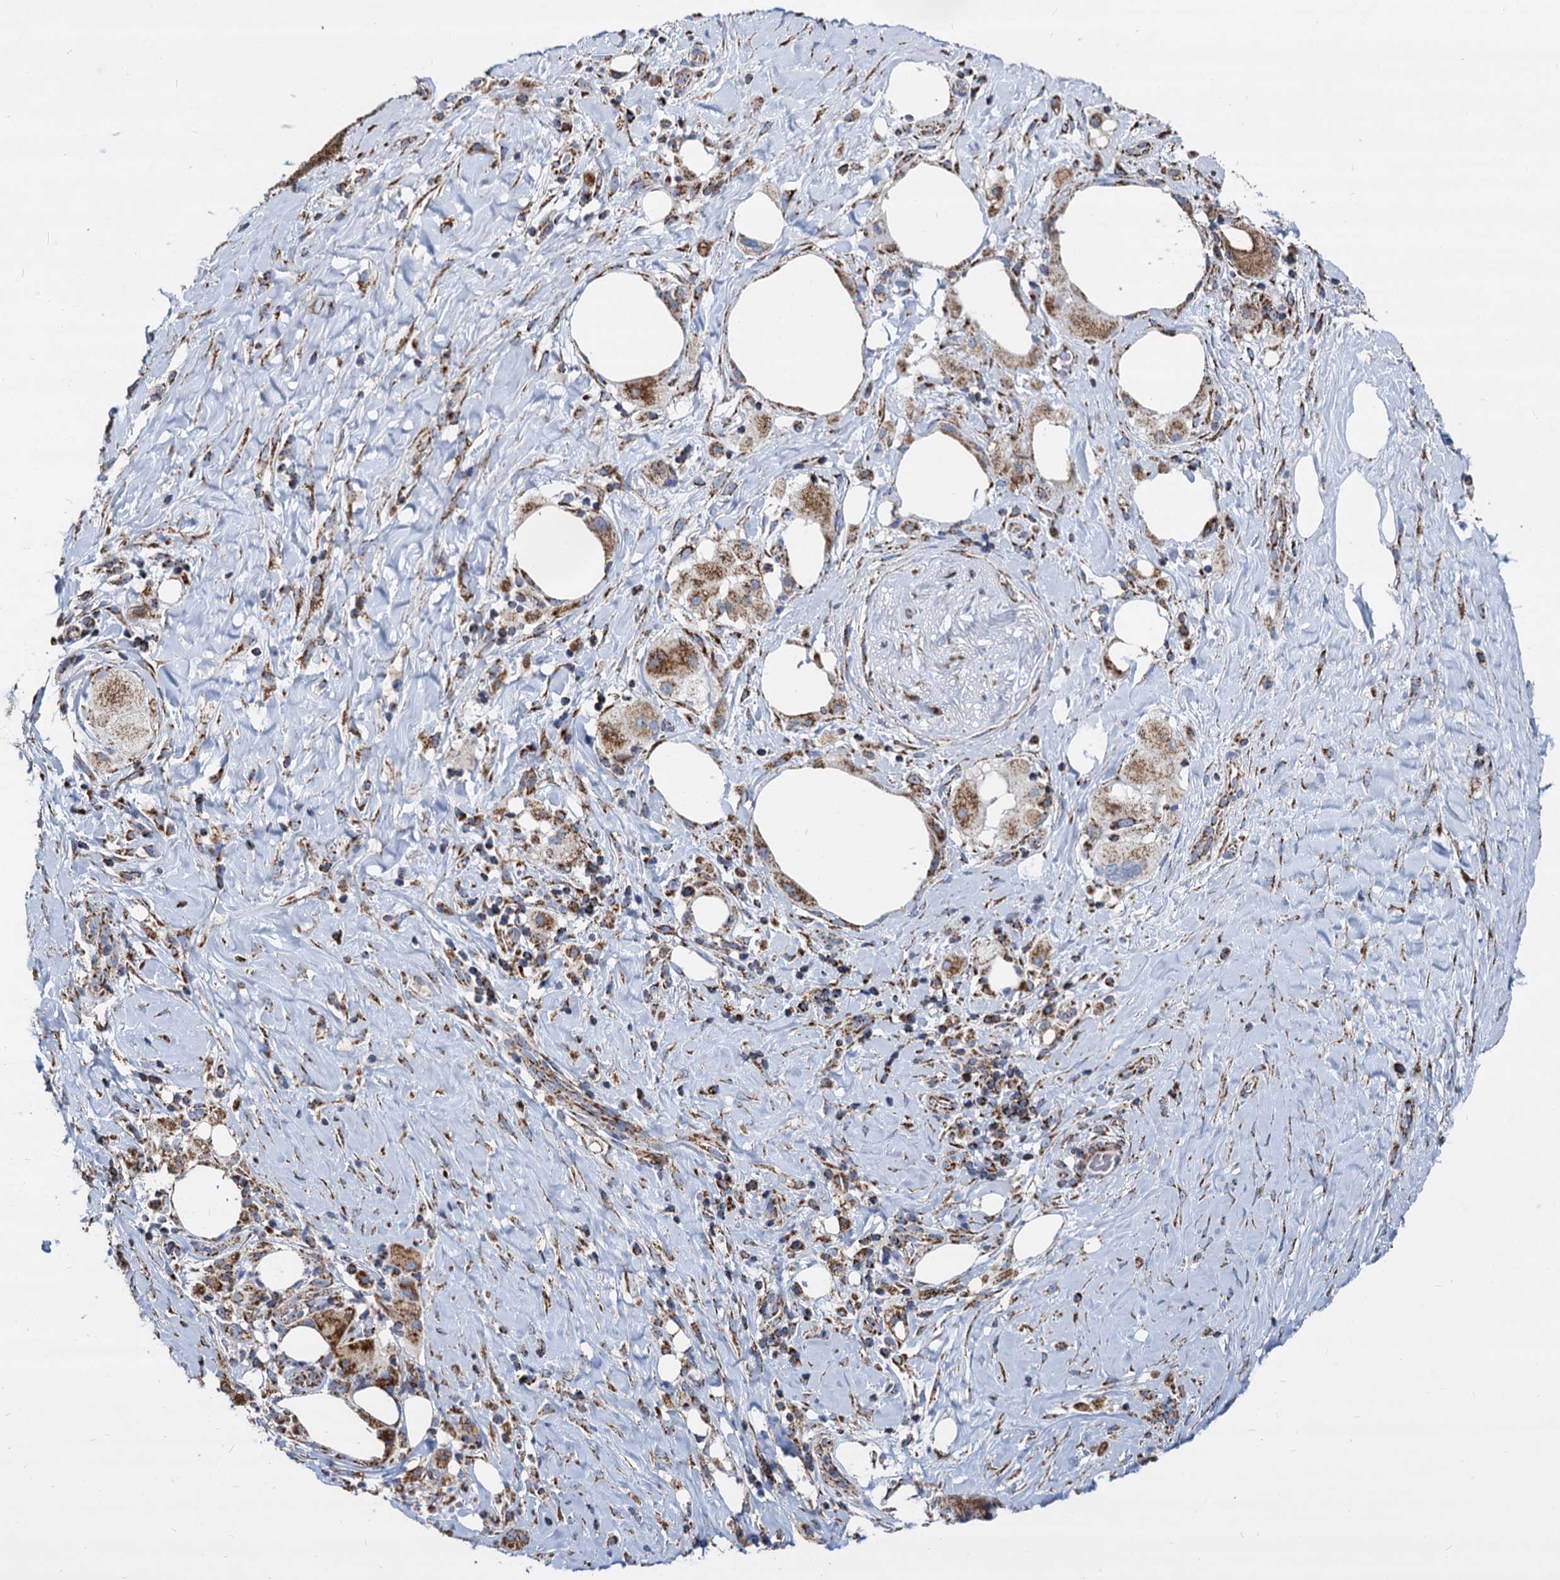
{"staining": {"intensity": "moderate", "quantity": ">75%", "location": "cytoplasmic/membranous"}, "tissue": "pancreatic cancer", "cell_type": "Tumor cells", "image_type": "cancer", "snomed": [{"axis": "morphology", "description": "Adenocarcinoma, NOS"}, {"axis": "topography", "description": "Pancreas"}], "caption": "A high-resolution photomicrograph shows immunohistochemistry staining of pancreatic cancer (adenocarcinoma), which exhibits moderate cytoplasmic/membranous expression in about >75% of tumor cells. The staining was performed using DAB, with brown indicating positive protein expression. Nuclei are stained blue with hematoxylin.", "gene": "TIMM10", "patient": {"sex": "male", "age": 58}}